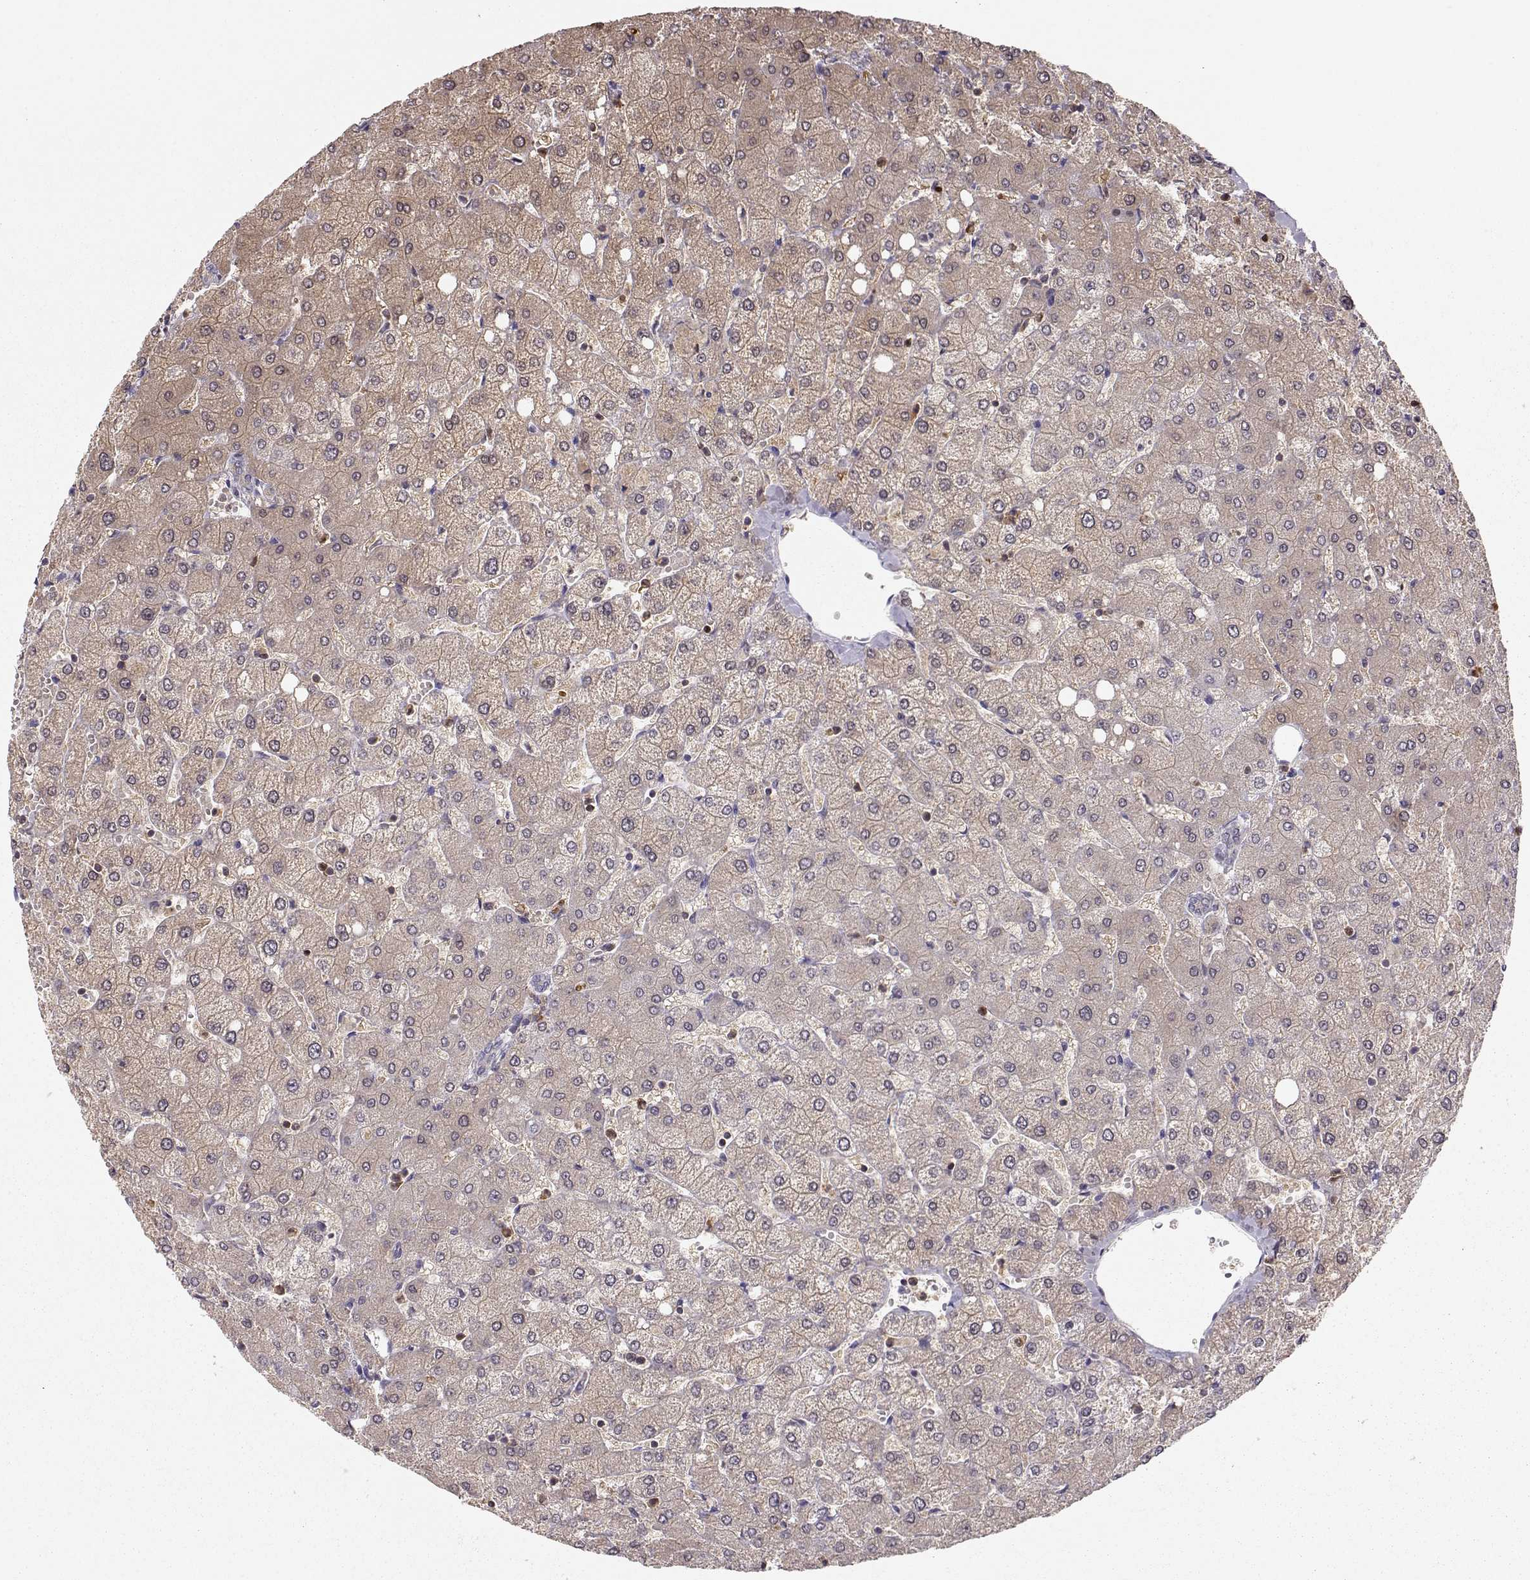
{"staining": {"intensity": "negative", "quantity": "none", "location": "none"}, "tissue": "liver", "cell_type": "Cholangiocytes", "image_type": "normal", "snomed": [{"axis": "morphology", "description": "Normal tissue, NOS"}, {"axis": "topography", "description": "Liver"}], "caption": "Protein analysis of benign liver demonstrates no significant expression in cholangiocytes.", "gene": "PNP", "patient": {"sex": "female", "age": 54}}